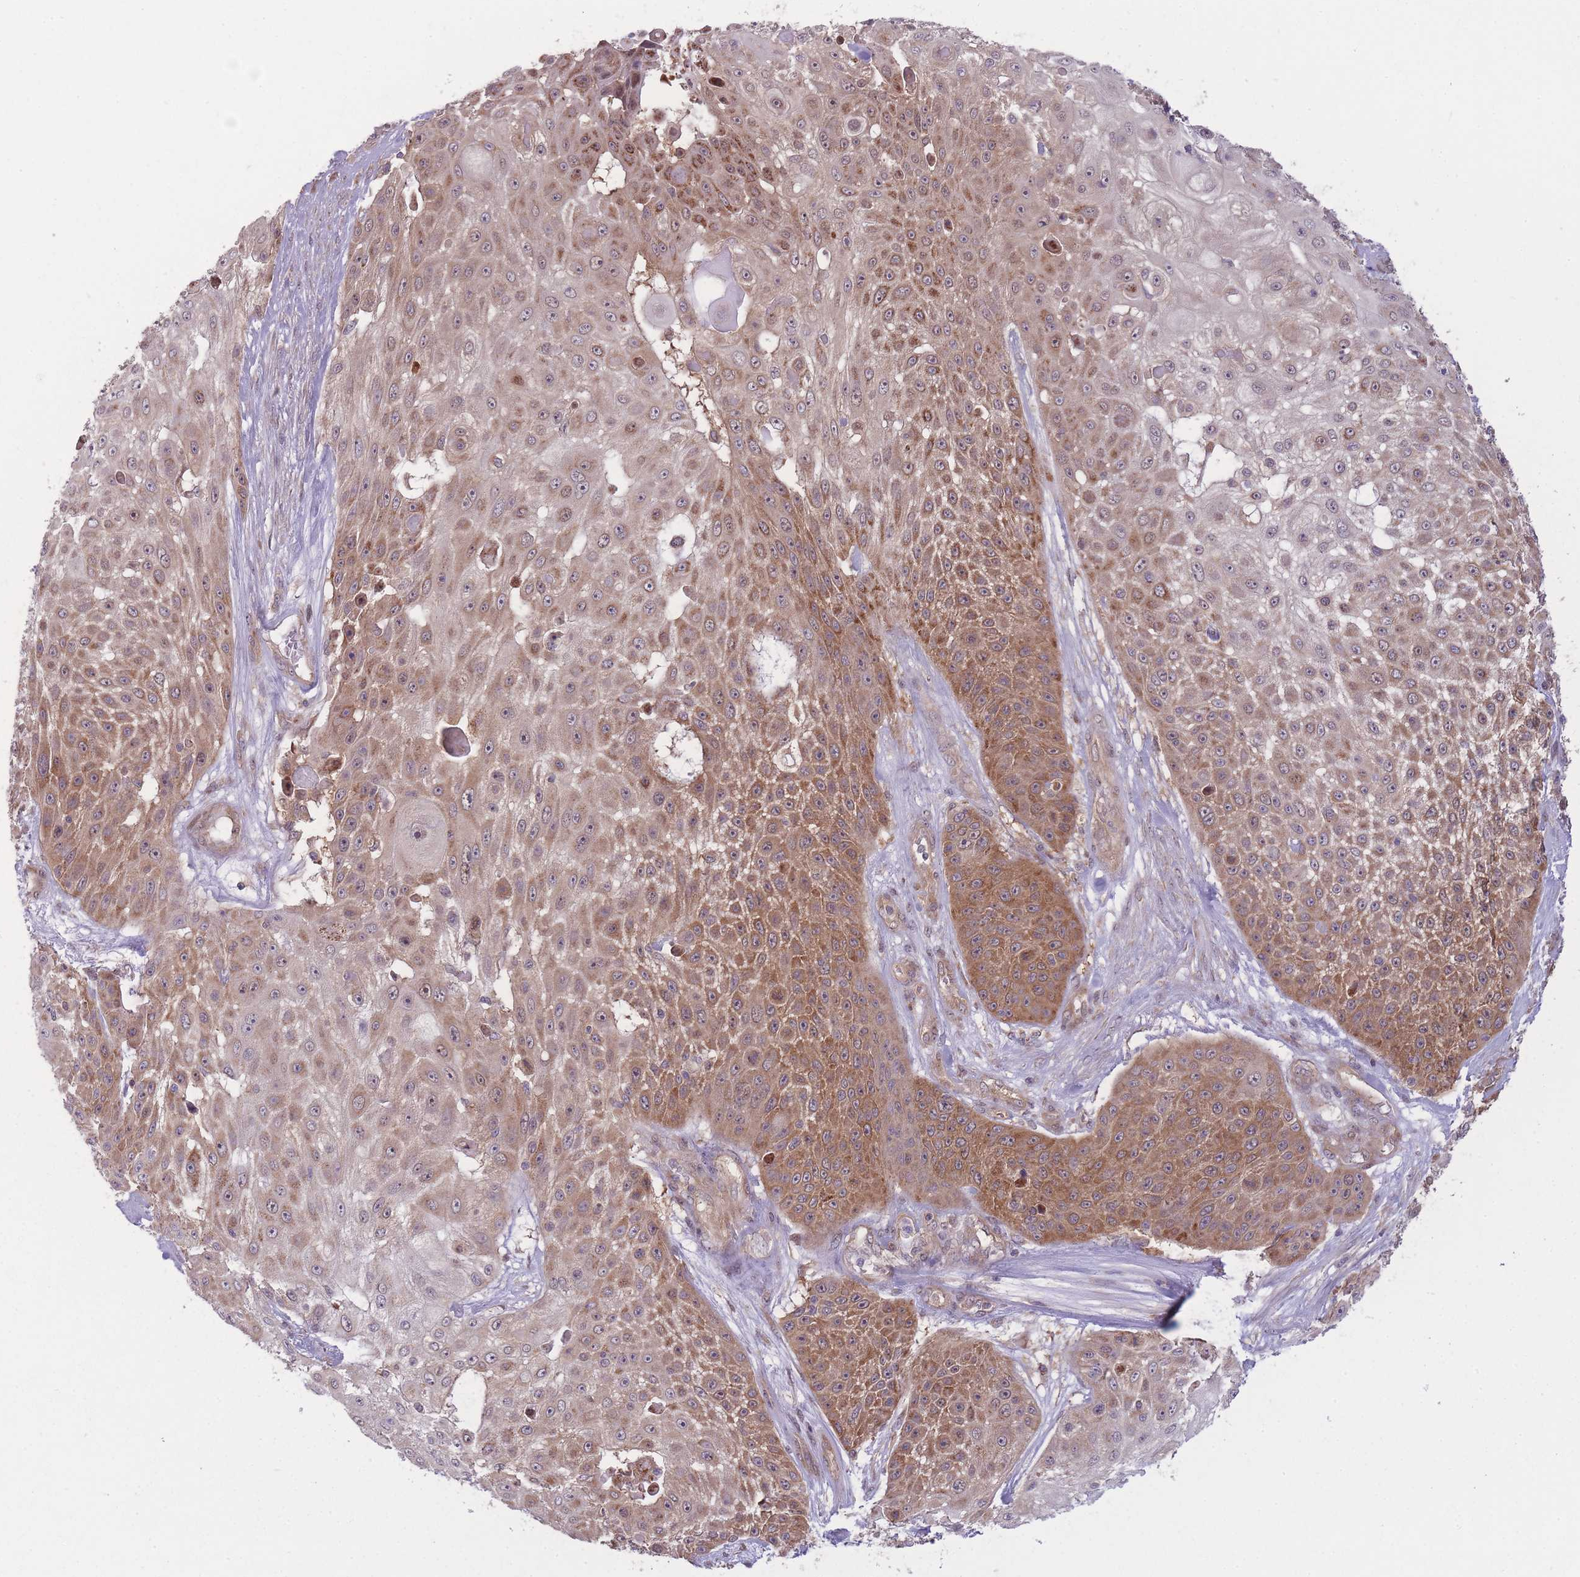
{"staining": {"intensity": "moderate", "quantity": ">75%", "location": "cytoplasmic/membranous"}, "tissue": "skin cancer", "cell_type": "Tumor cells", "image_type": "cancer", "snomed": [{"axis": "morphology", "description": "Squamous cell carcinoma, NOS"}, {"axis": "topography", "description": "Skin"}], "caption": "A brown stain highlights moderate cytoplasmic/membranous positivity of a protein in human skin cancer tumor cells.", "gene": "CCT6B", "patient": {"sex": "female", "age": 86}}